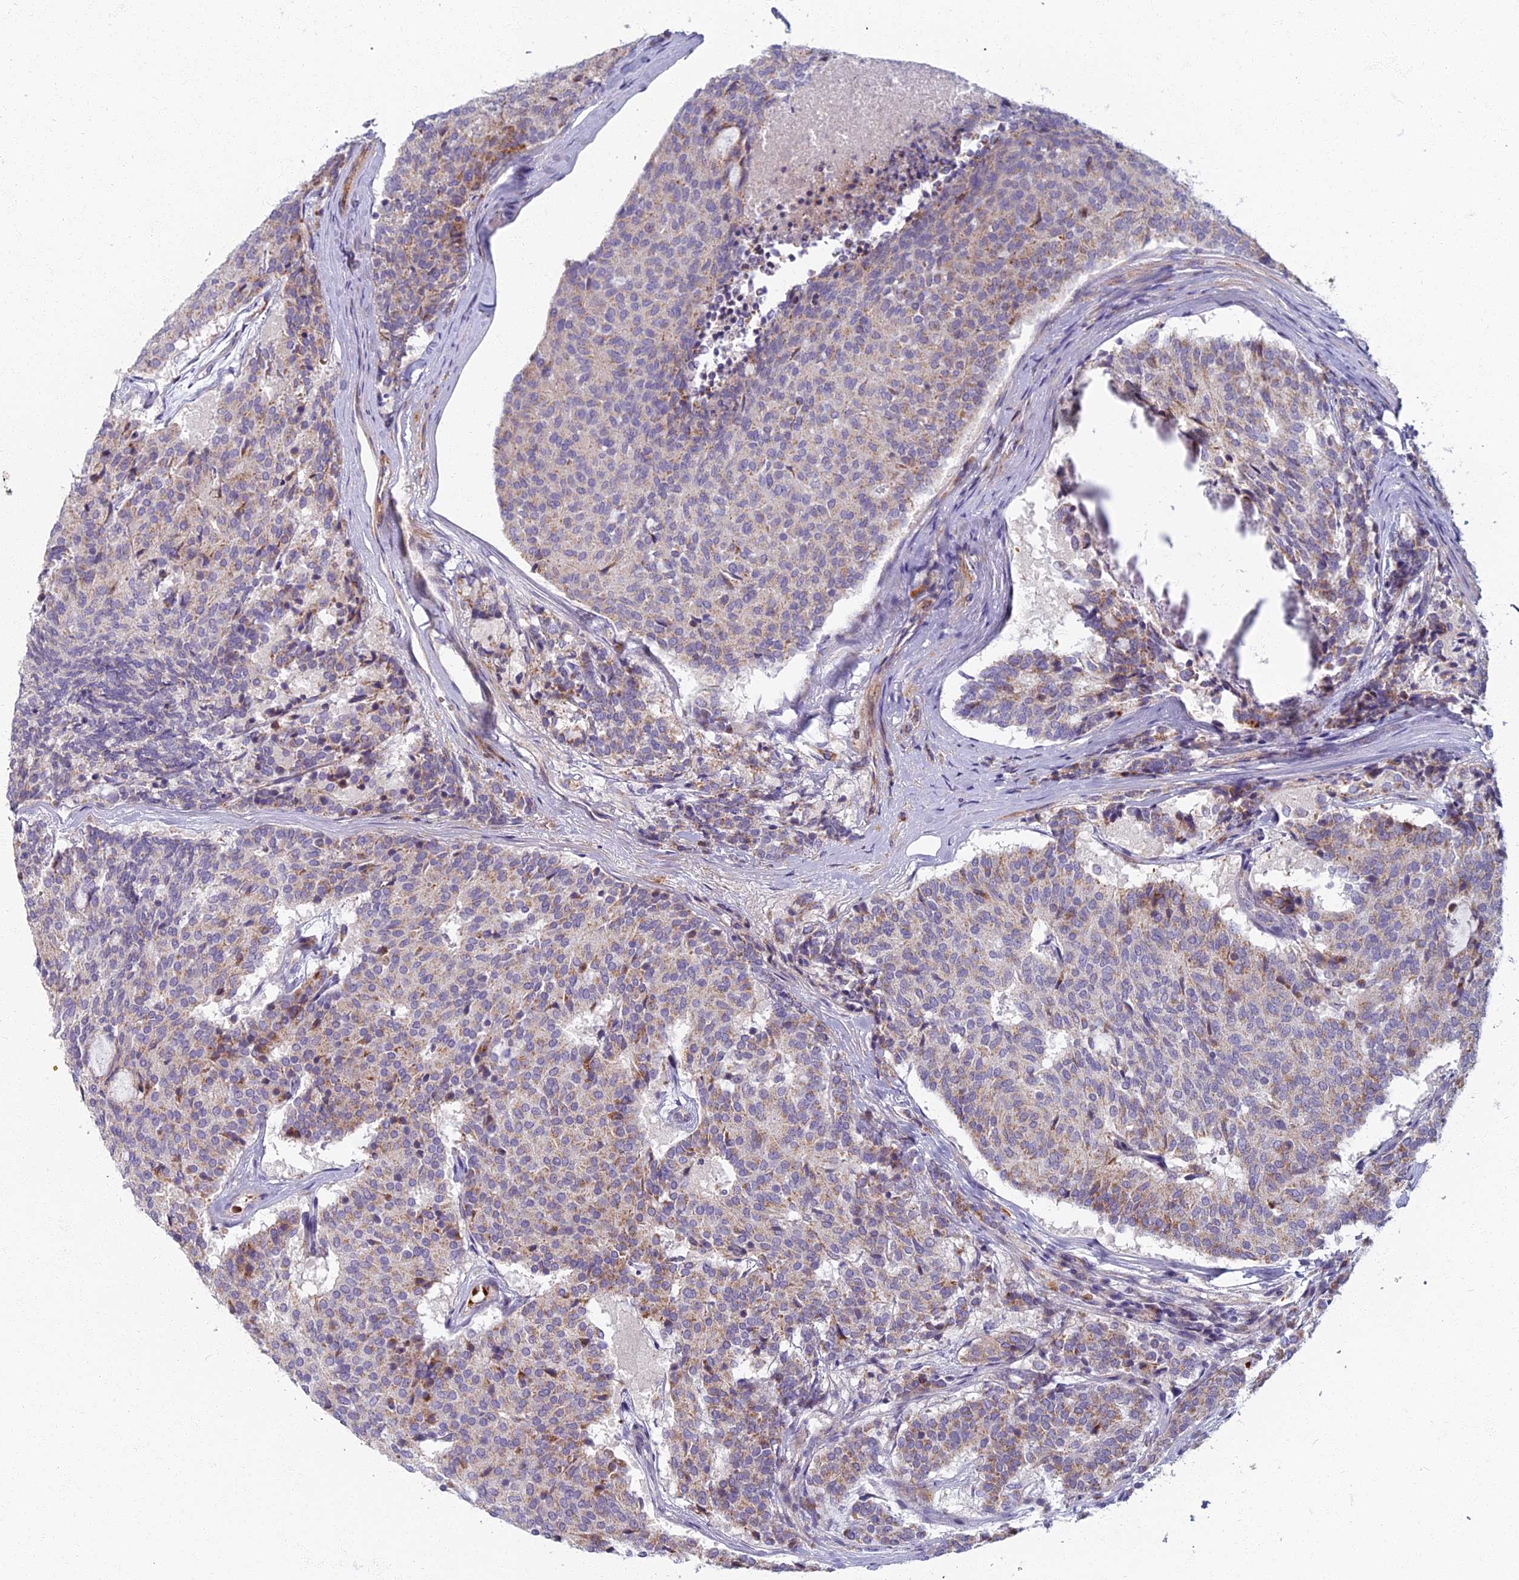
{"staining": {"intensity": "moderate", "quantity": "25%-75%", "location": "cytoplasmic/membranous"}, "tissue": "carcinoid", "cell_type": "Tumor cells", "image_type": "cancer", "snomed": [{"axis": "morphology", "description": "Carcinoid, malignant, NOS"}, {"axis": "topography", "description": "Pancreas"}], "caption": "This micrograph demonstrates malignant carcinoid stained with IHC to label a protein in brown. The cytoplasmic/membranous of tumor cells show moderate positivity for the protein. Nuclei are counter-stained blue.", "gene": "ARL15", "patient": {"sex": "female", "age": 54}}